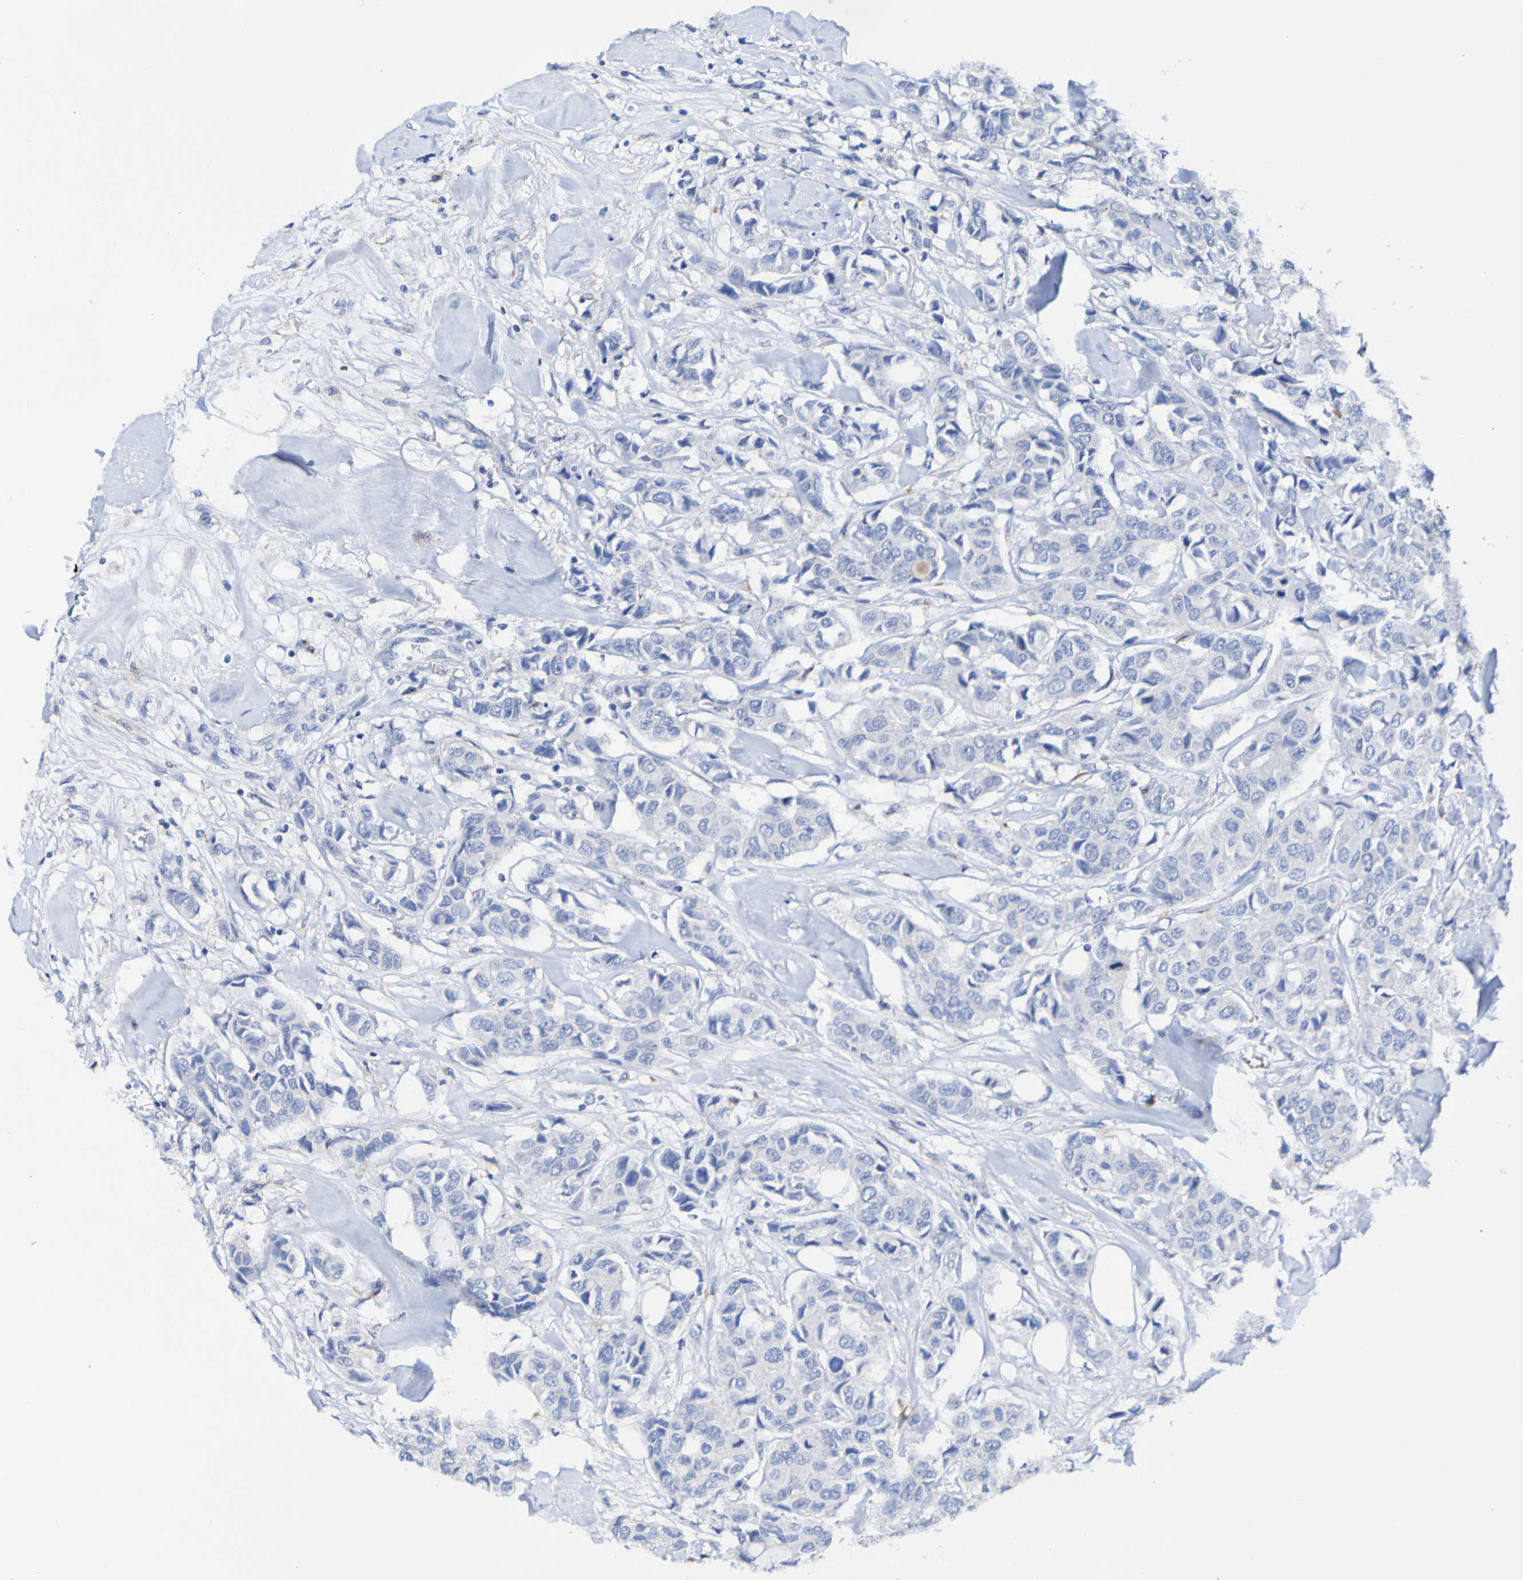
{"staining": {"intensity": "negative", "quantity": "none", "location": "none"}, "tissue": "breast cancer", "cell_type": "Tumor cells", "image_type": "cancer", "snomed": [{"axis": "morphology", "description": "Duct carcinoma"}, {"axis": "topography", "description": "Breast"}], "caption": "Immunohistochemistry micrograph of neoplastic tissue: human infiltrating ductal carcinoma (breast) stained with DAB (3,3'-diaminobenzidine) demonstrates no significant protein expression in tumor cells.", "gene": "SEZ6", "patient": {"sex": "female", "age": 80}}